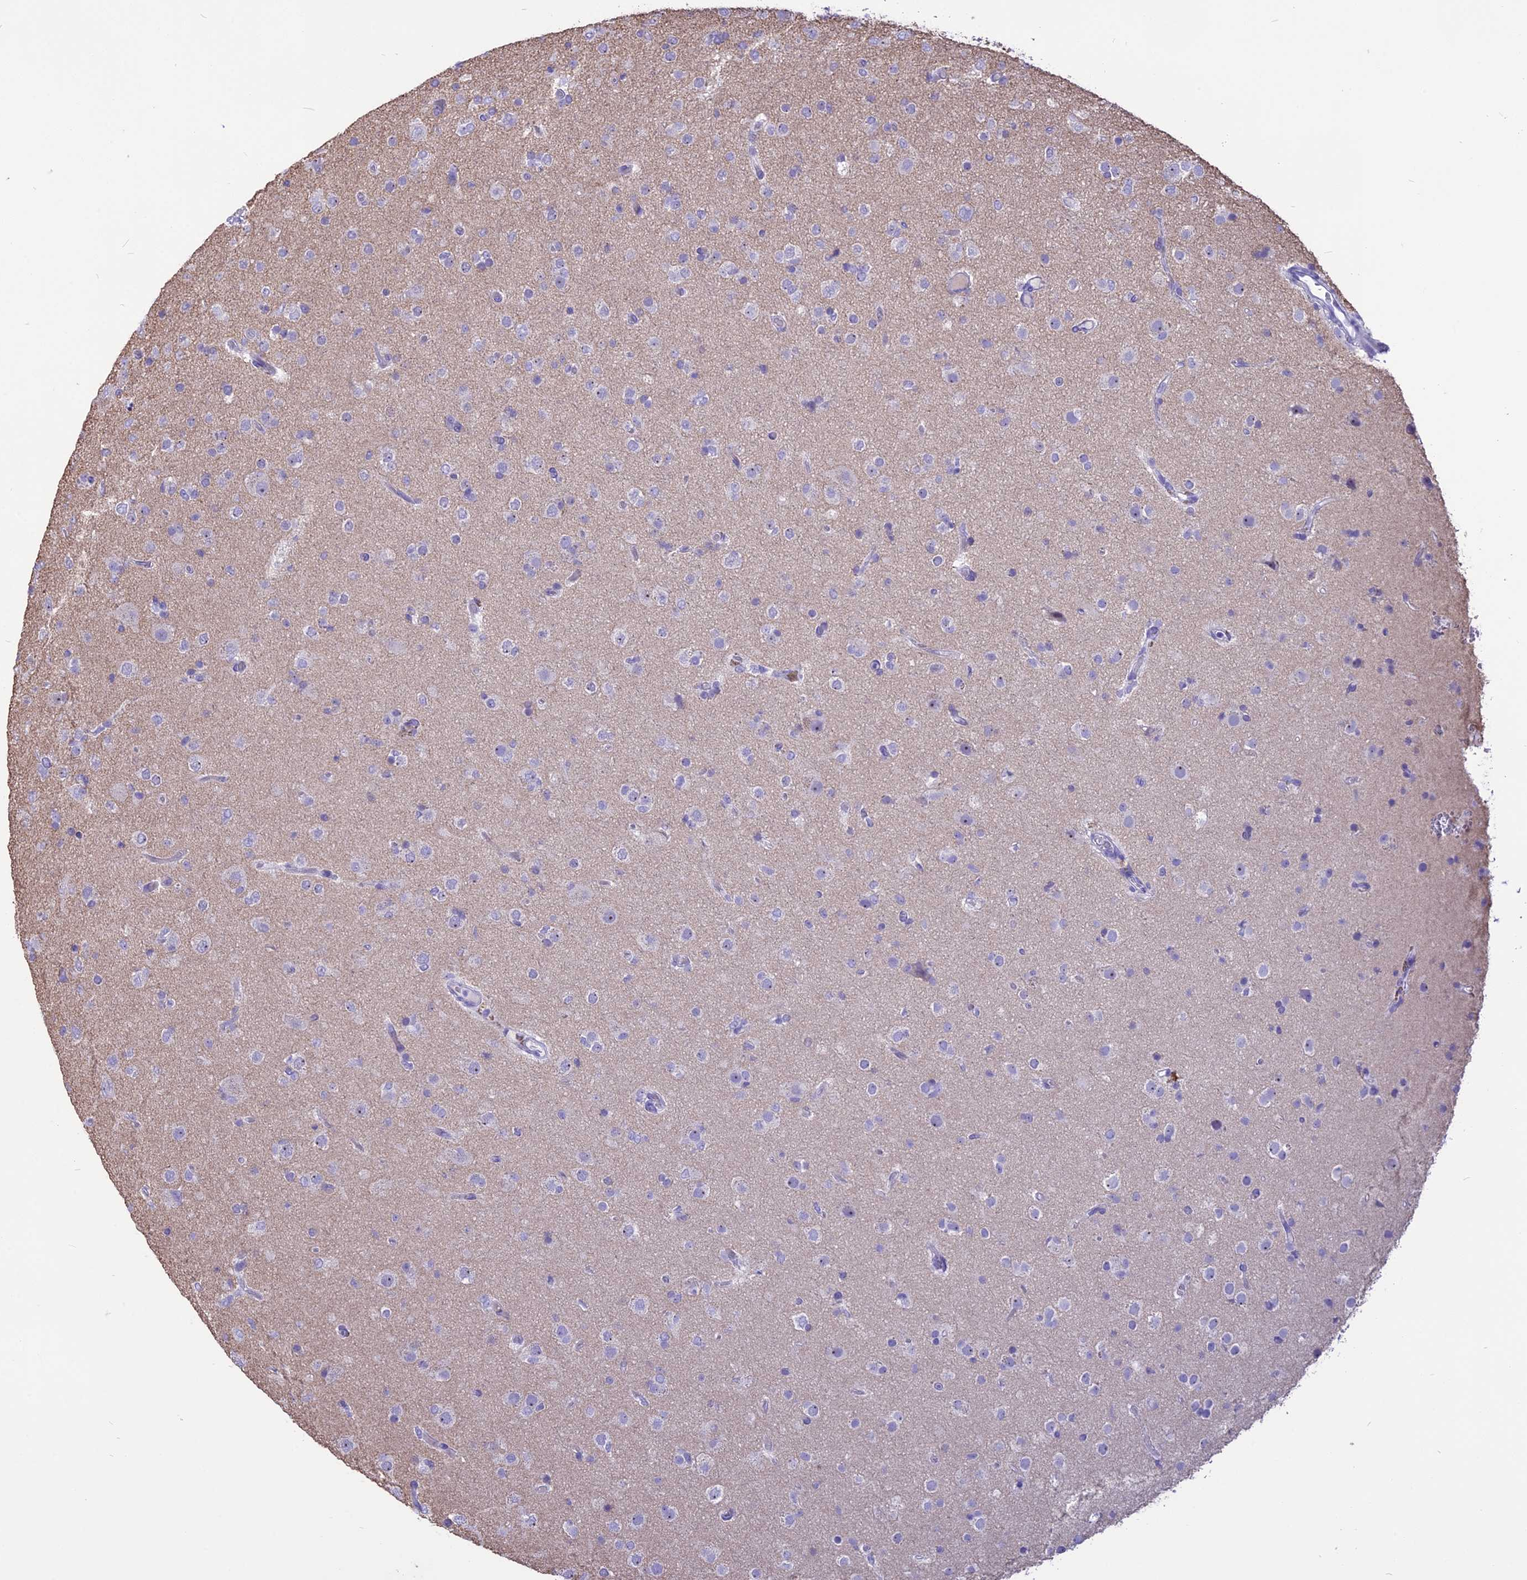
{"staining": {"intensity": "negative", "quantity": "none", "location": "none"}, "tissue": "glioma", "cell_type": "Tumor cells", "image_type": "cancer", "snomed": [{"axis": "morphology", "description": "Glioma, malignant, Low grade"}, {"axis": "topography", "description": "Brain"}], "caption": "Immunohistochemistry micrograph of neoplastic tissue: human low-grade glioma (malignant) stained with DAB displays no significant protein staining in tumor cells. (Stains: DAB (3,3'-diaminobenzidine) IHC with hematoxylin counter stain, Microscopy: brightfield microscopy at high magnification).", "gene": "CMSS1", "patient": {"sex": "male", "age": 65}}